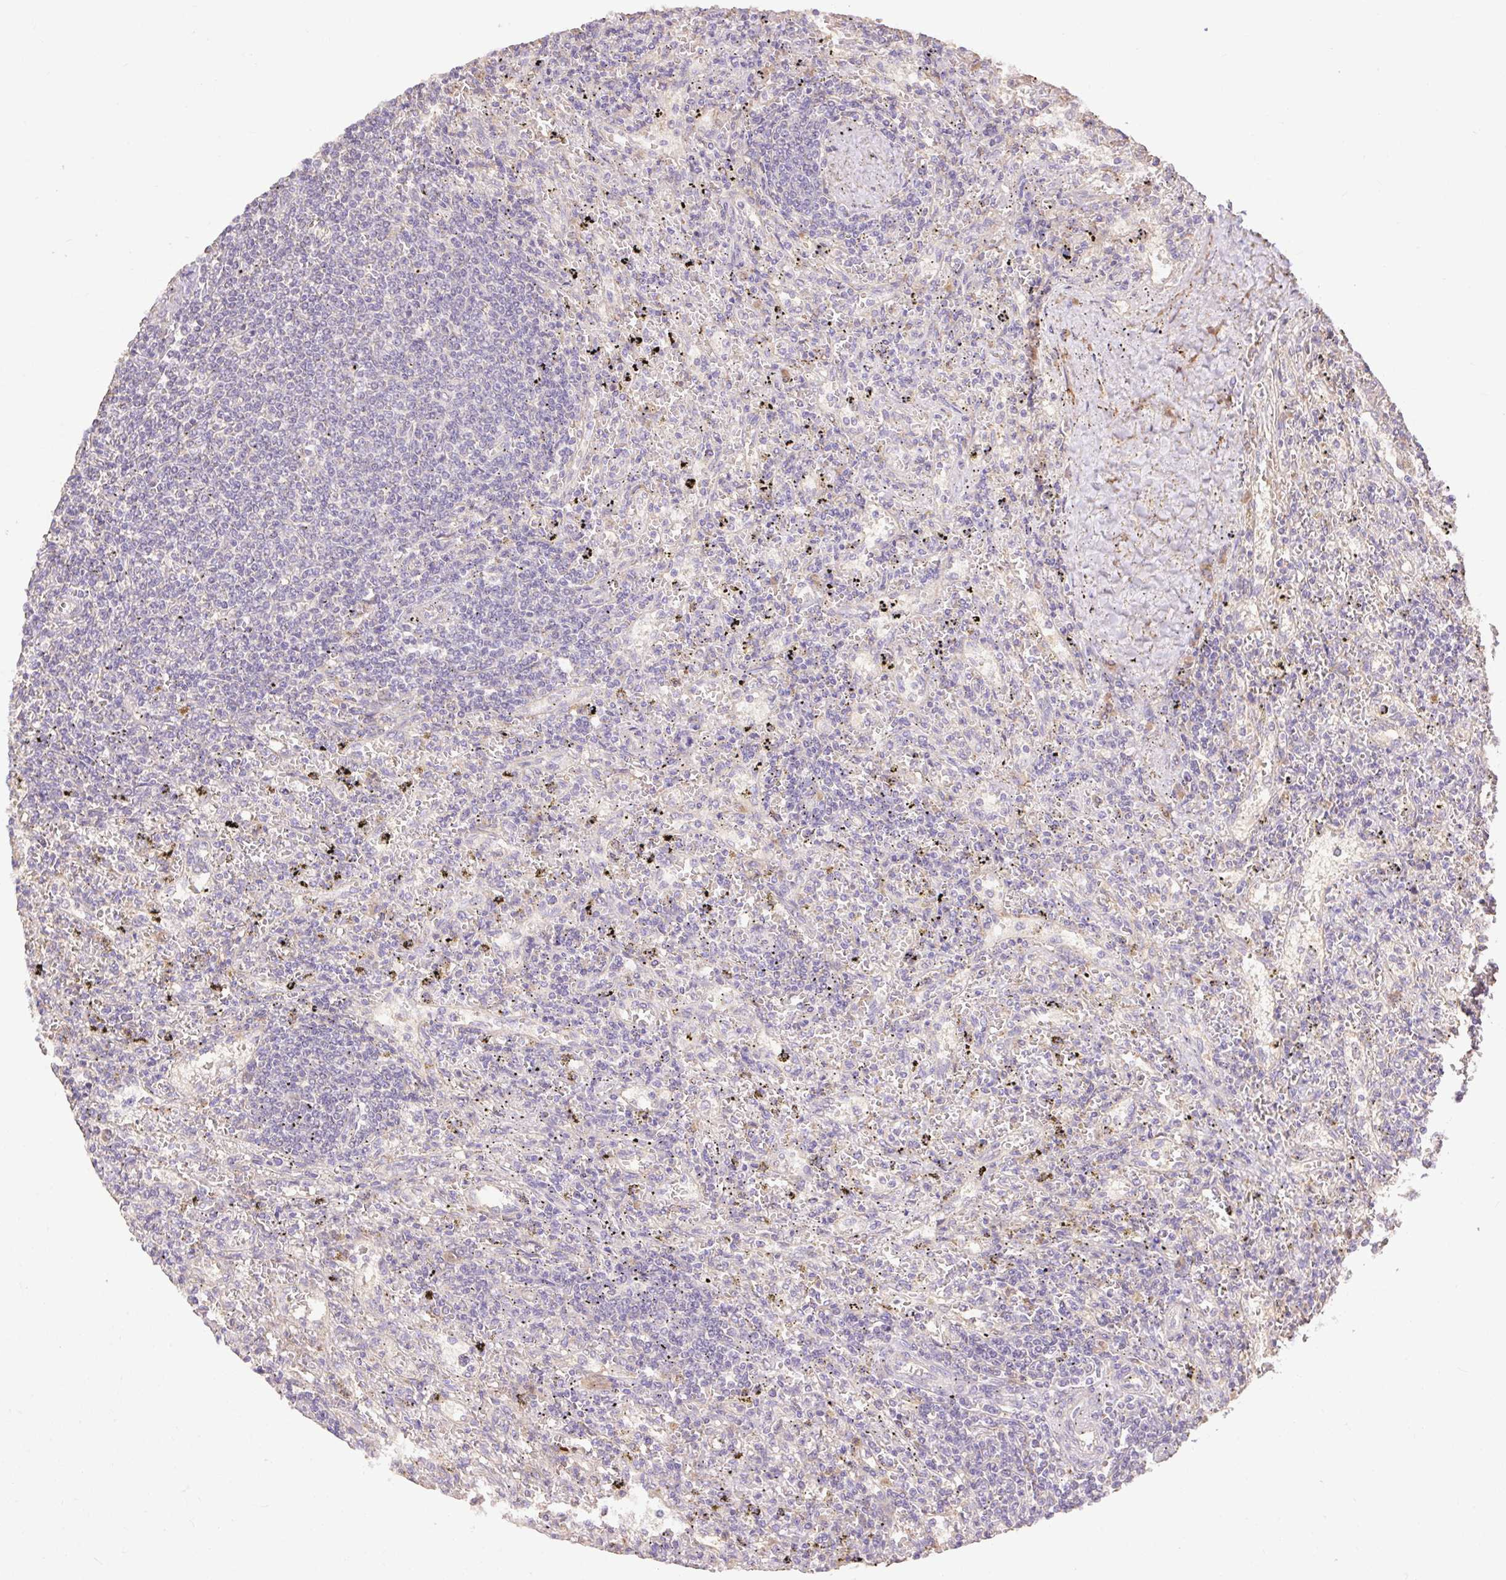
{"staining": {"intensity": "negative", "quantity": "none", "location": "none"}, "tissue": "lymphoma", "cell_type": "Tumor cells", "image_type": "cancer", "snomed": [{"axis": "morphology", "description": "Malignant lymphoma, non-Hodgkin's type, Low grade"}, {"axis": "topography", "description": "Spleen"}], "caption": "This is a histopathology image of immunohistochemistry (IHC) staining of low-grade malignant lymphoma, non-Hodgkin's type, which shows no staining in tumor cells. (DAB IHC, high magnification).", "gene": "DESI1", "patient": {"sex": "male", "age": 76}}